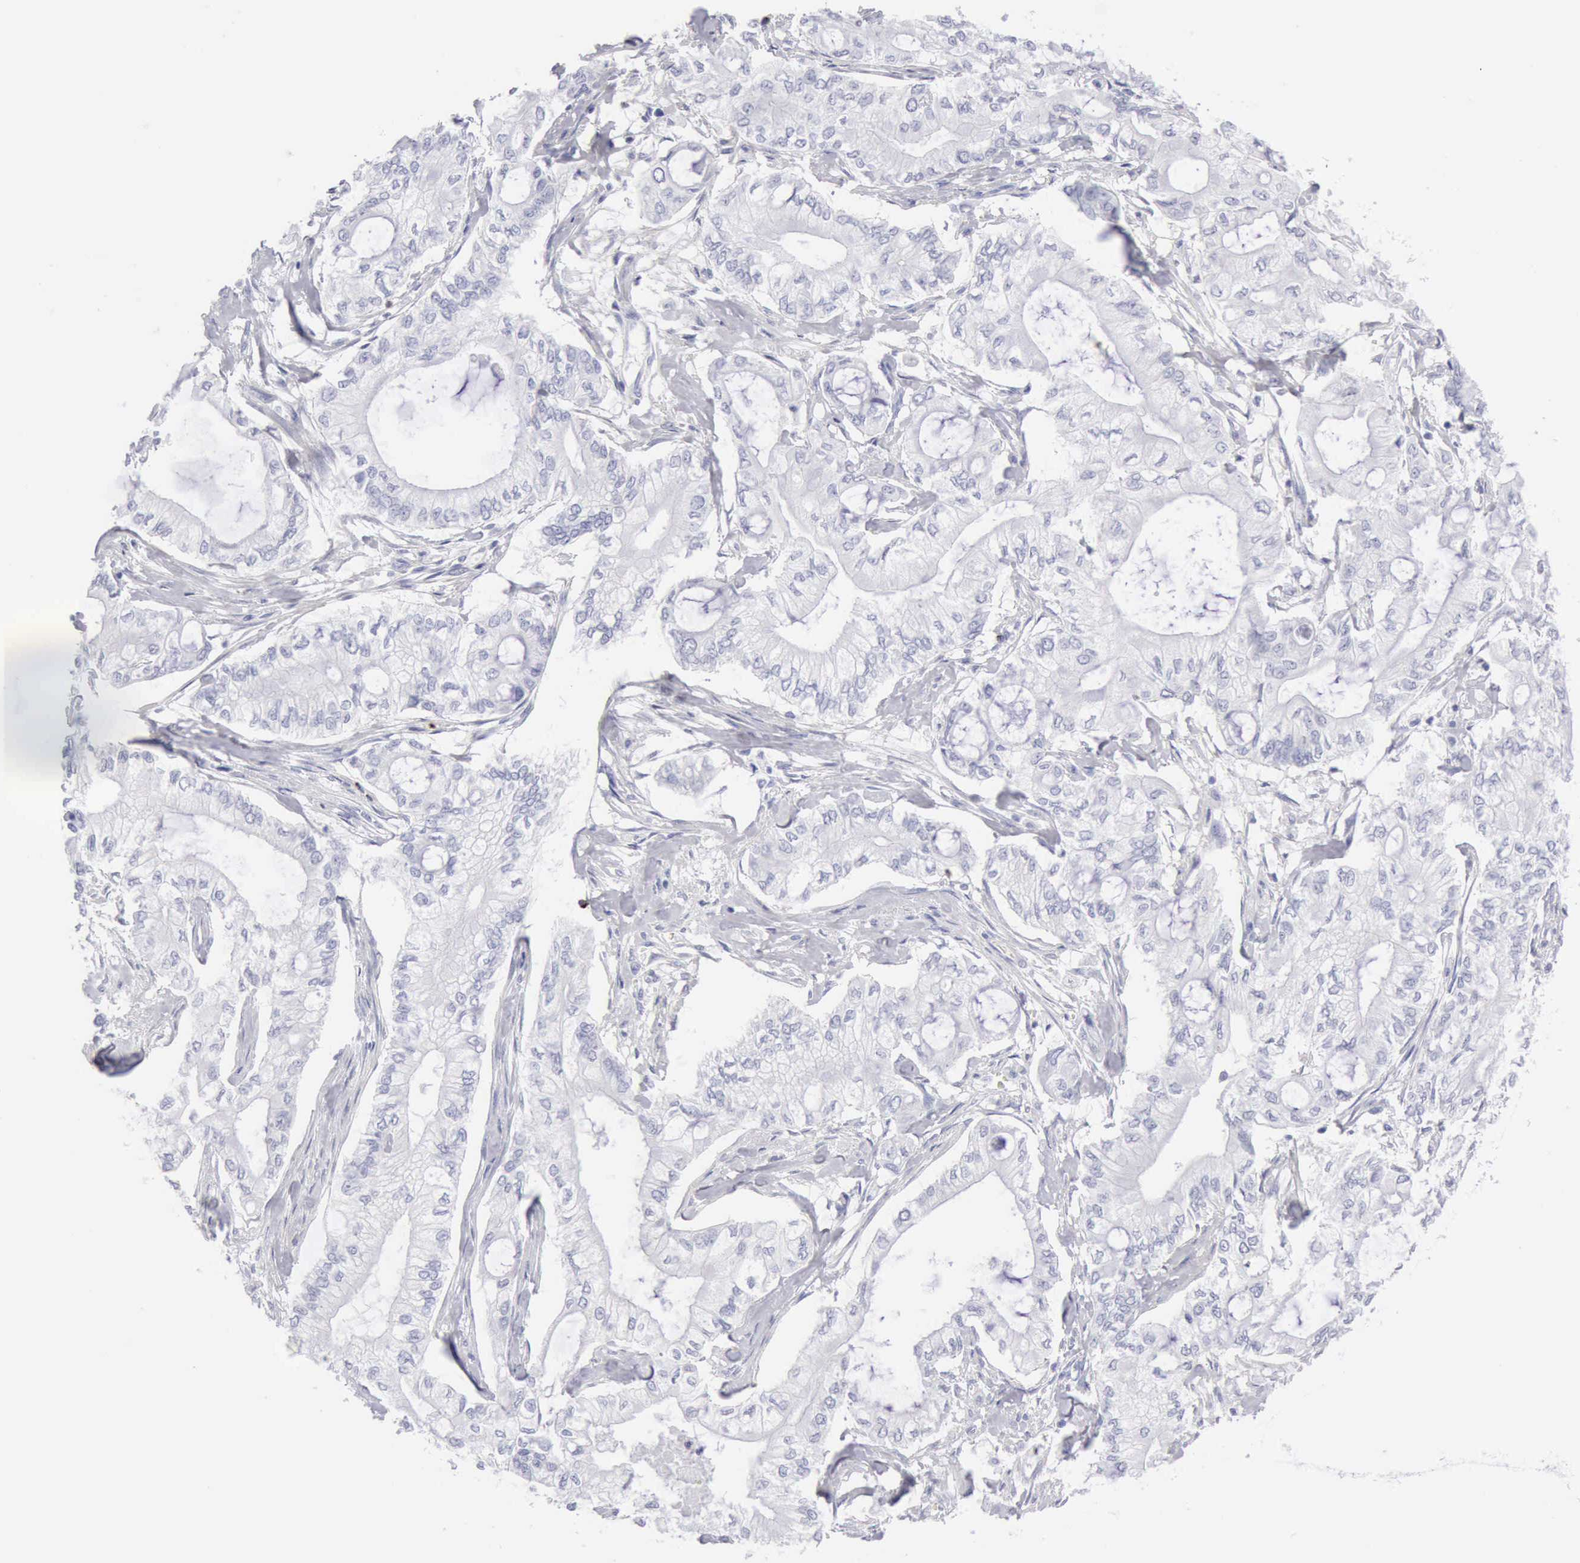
{"staining": {"intensity": "negative", "quantity": "none", "location": "none"}, "tissue": "pancreatic cancer", "cell_type": "Tumor cells", "image_type": "cancer", "snomed": [{"axis": "morphology", "description": "Adenocarcinoma, NOS"}, {"axis": "topography", "description": "Pancreas"}], "caption": "Tumor cells are negative for brown protein staining in pancreatic cancer.", "gene": "GZMB", "patient": {"sex": "male", "age": 79}}